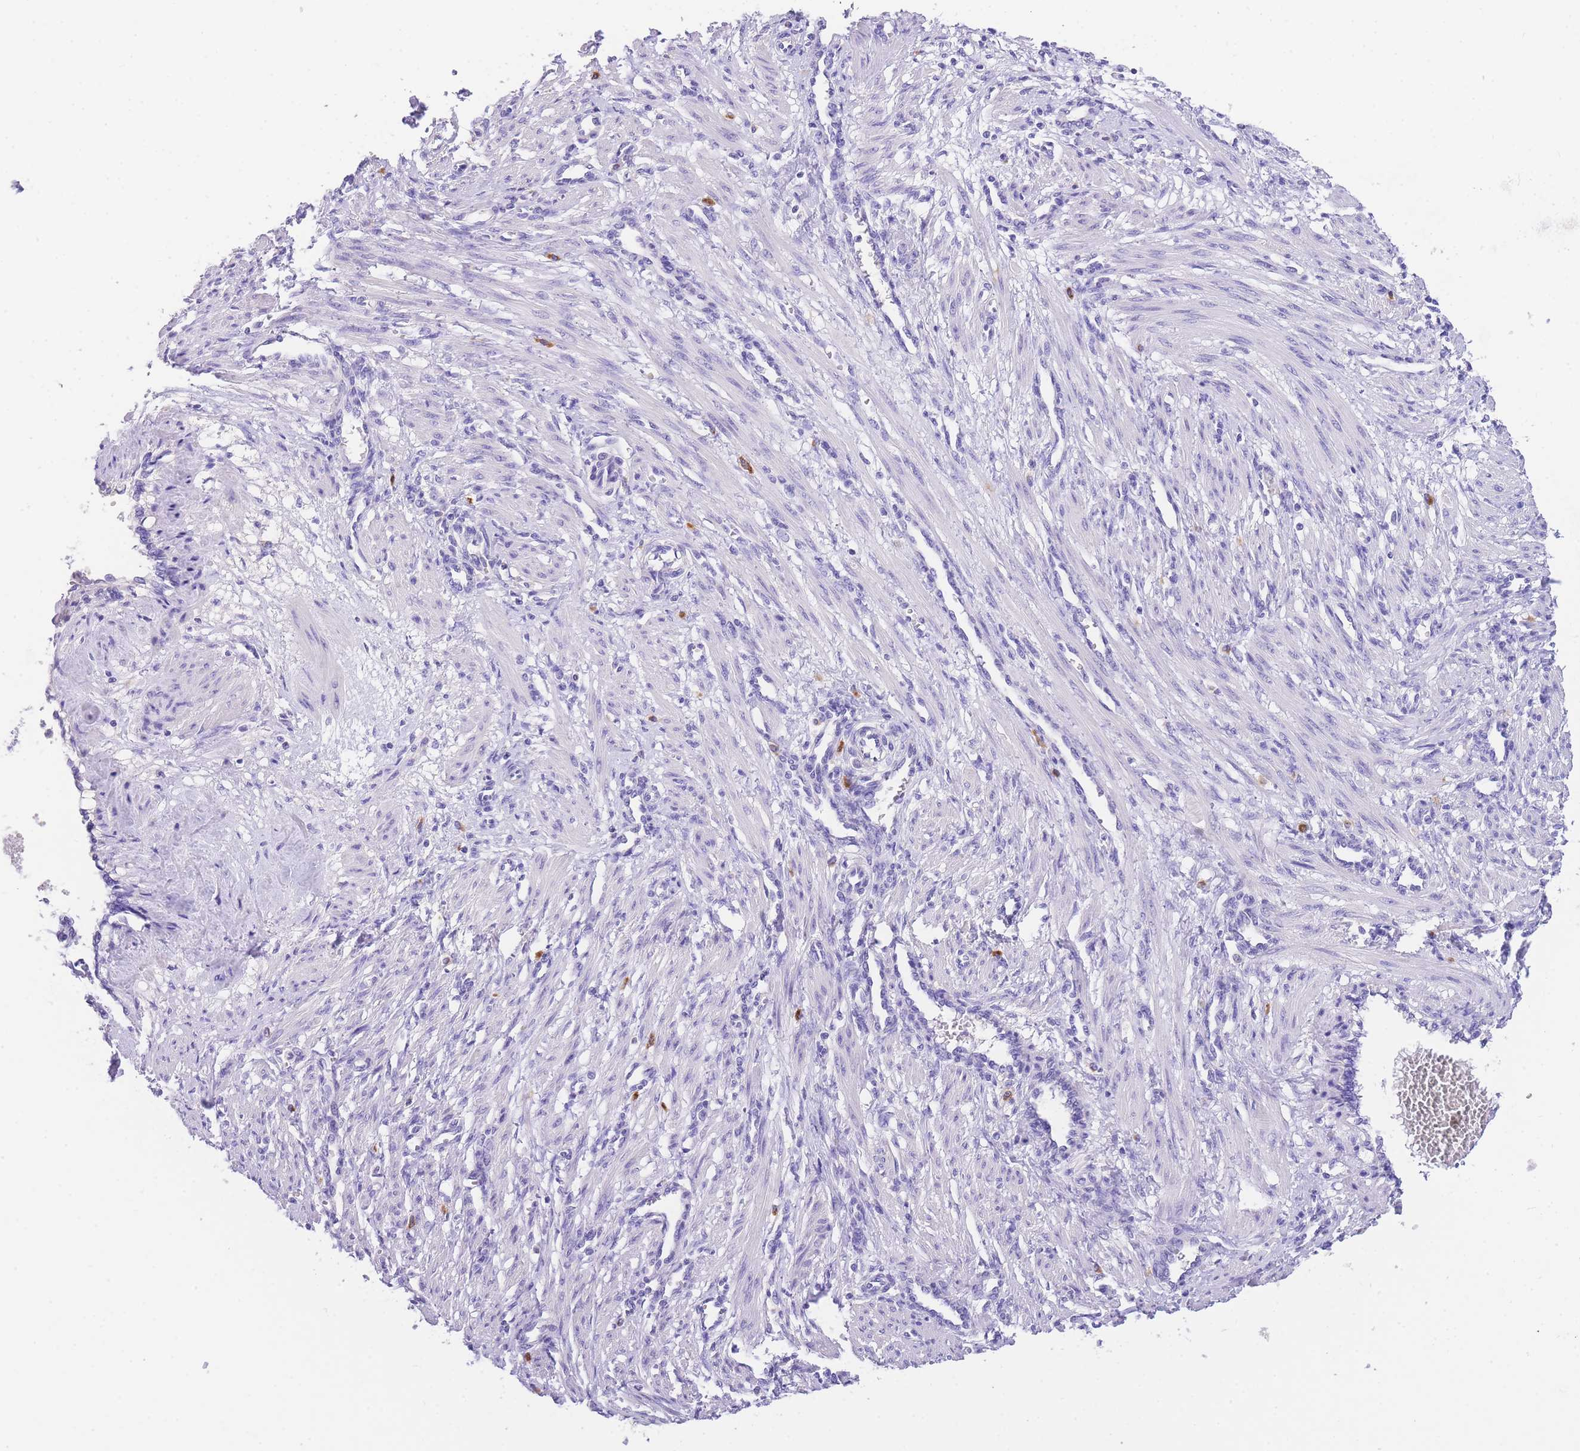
{"staining": {"intensity": "negative", "quantity": "none", "location": "none"}, "tissue": "smooth muscle", "cell_type": "Smooth muscle cells", "image_type": "normal", "snomed": [{"axis": "morphology", "description": "Normal tissue, NOS"}, {"axis": "topography", "description": "Endometrium"}], "caption": "Photomicrograph shows no protein expression in smooth muscle cells of unremarkable smooth muscle.", "gene": "EPN2", "patient": {"sex": "female", "age": 33}}